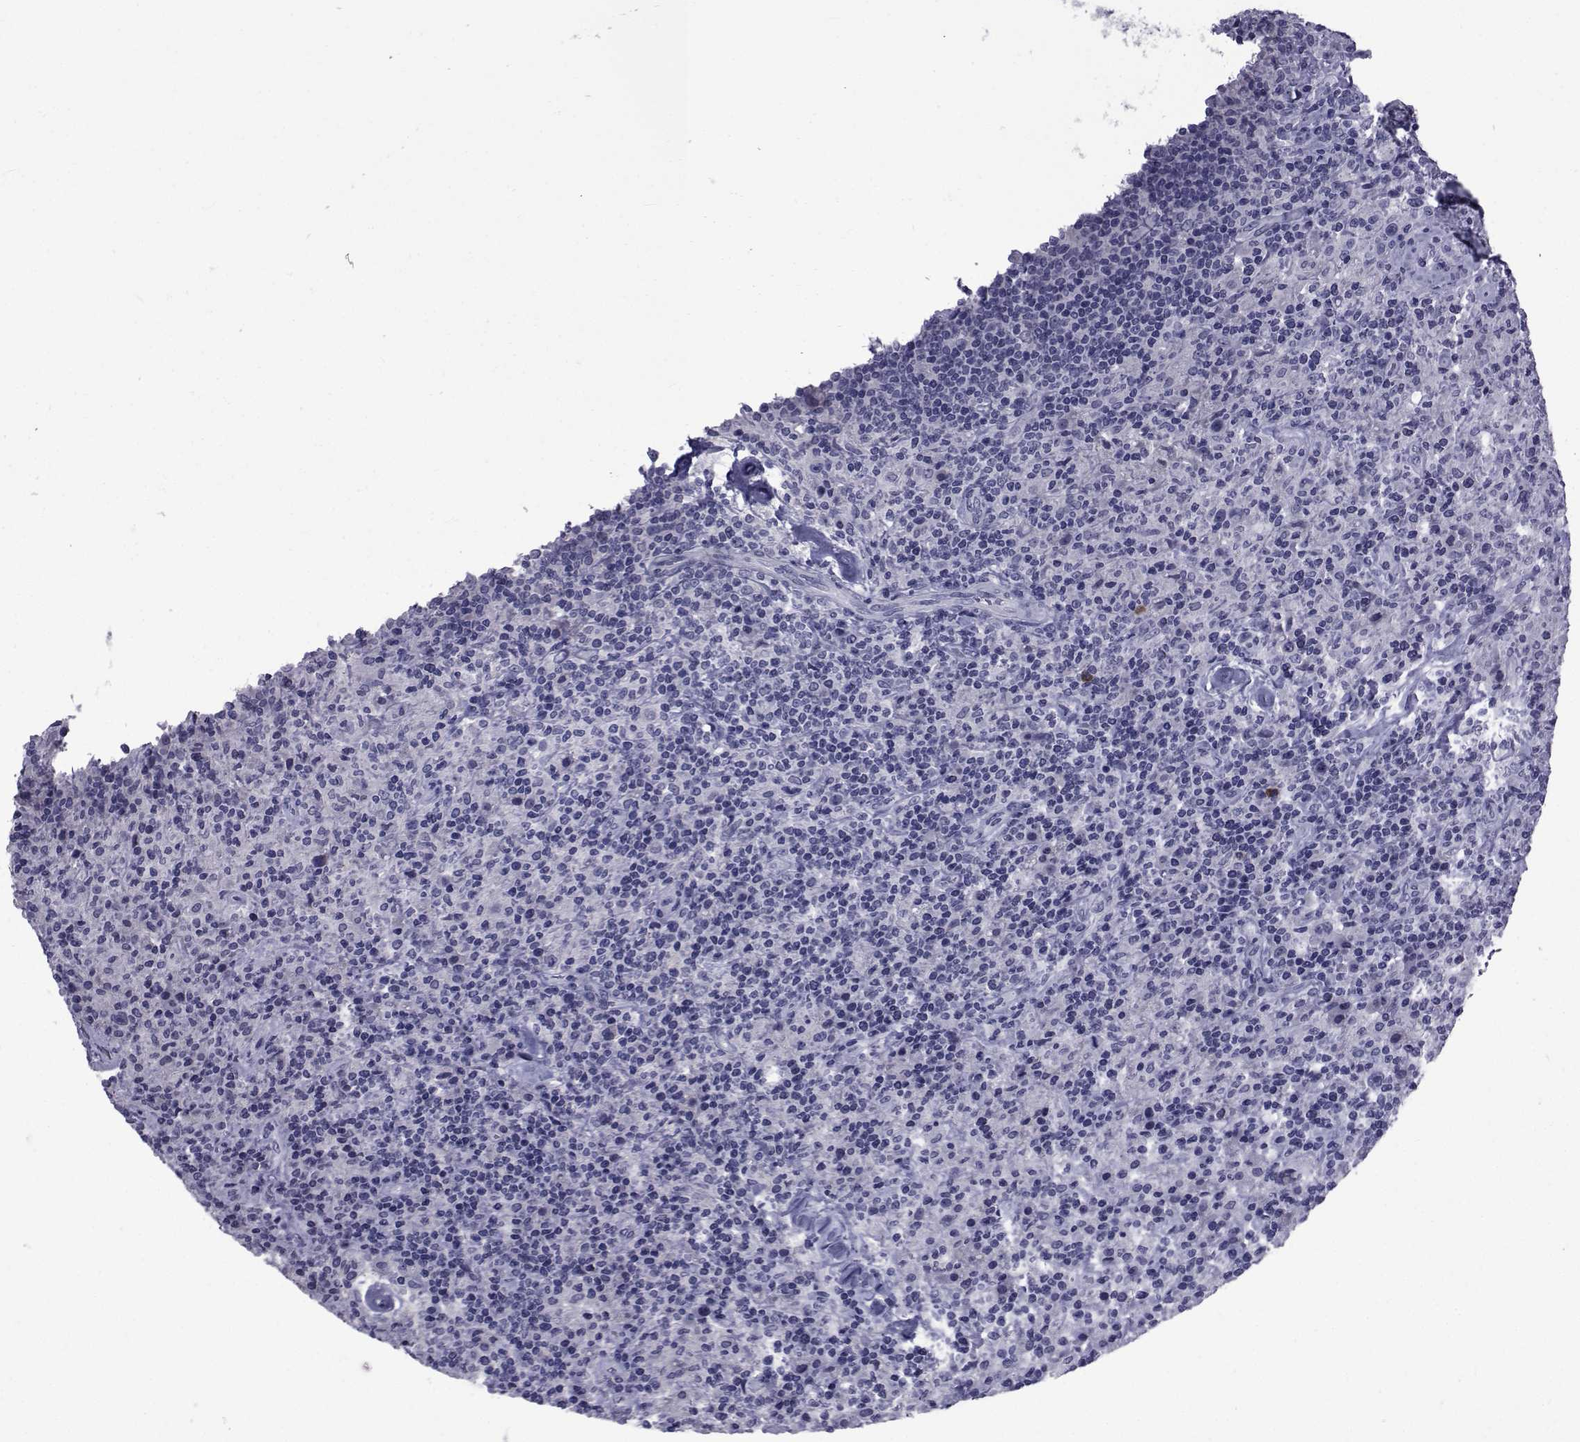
{"staining": {"intensity": "negative", "quantity": "none", "location": "none"}, "tissue": "lymphoma", "cell_type": "Tumor cells", "image_type": "cancer", "snomed": [{"axis": "morphology", "description": "Hodgkin's disease, NOS"}, {"axis": "topography", "description": "Lymph node"}], "caption": "IHC micrograph of lymphoma stained for a protein (brown), which reveals no positivity in tumor cells.", "gene": "SEMA5B", "patient": {"sex": "male", "age": 70}}